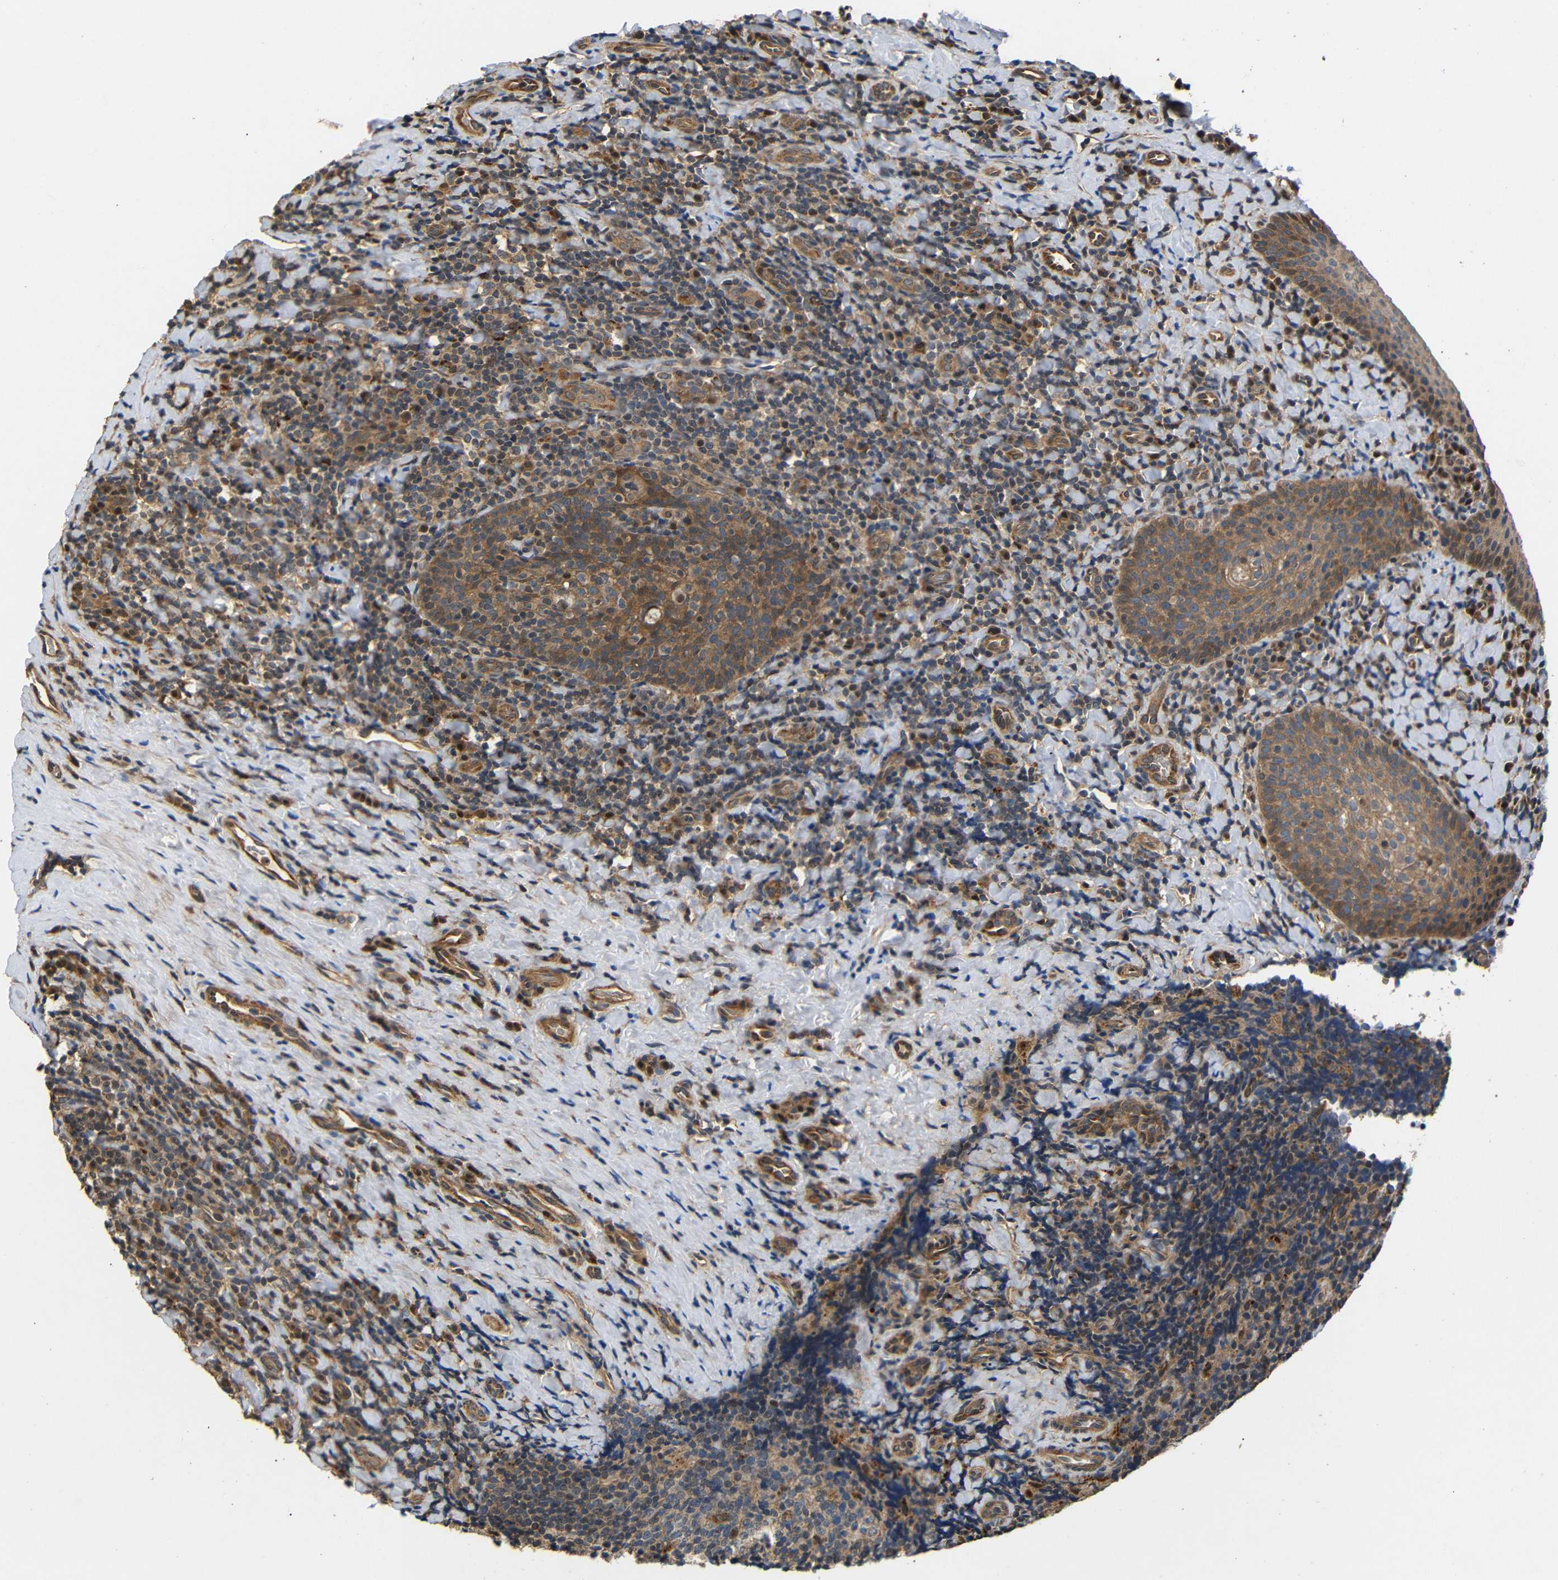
{"staining": {"intensity": "weak", "quantity": ">75%", "location": "cytoplasmic/membranous"}, "tissue": "tonsil", "cell_type": "Germinal center cells", "image_type": "normal", "snomed": [{"axis": "morphology", "description": "Normal tissue, NOS"}, {"axis": "topography", "description": "Tonsil"}], "caption": "This photomicrograph shows IHC staining of benign human tonsil, with low weak cytoplasmic/membranous expression in approximately >75% of germinal center cells.", "gene": "DDR1", "patient": {"sex": "male", "age": 17}}